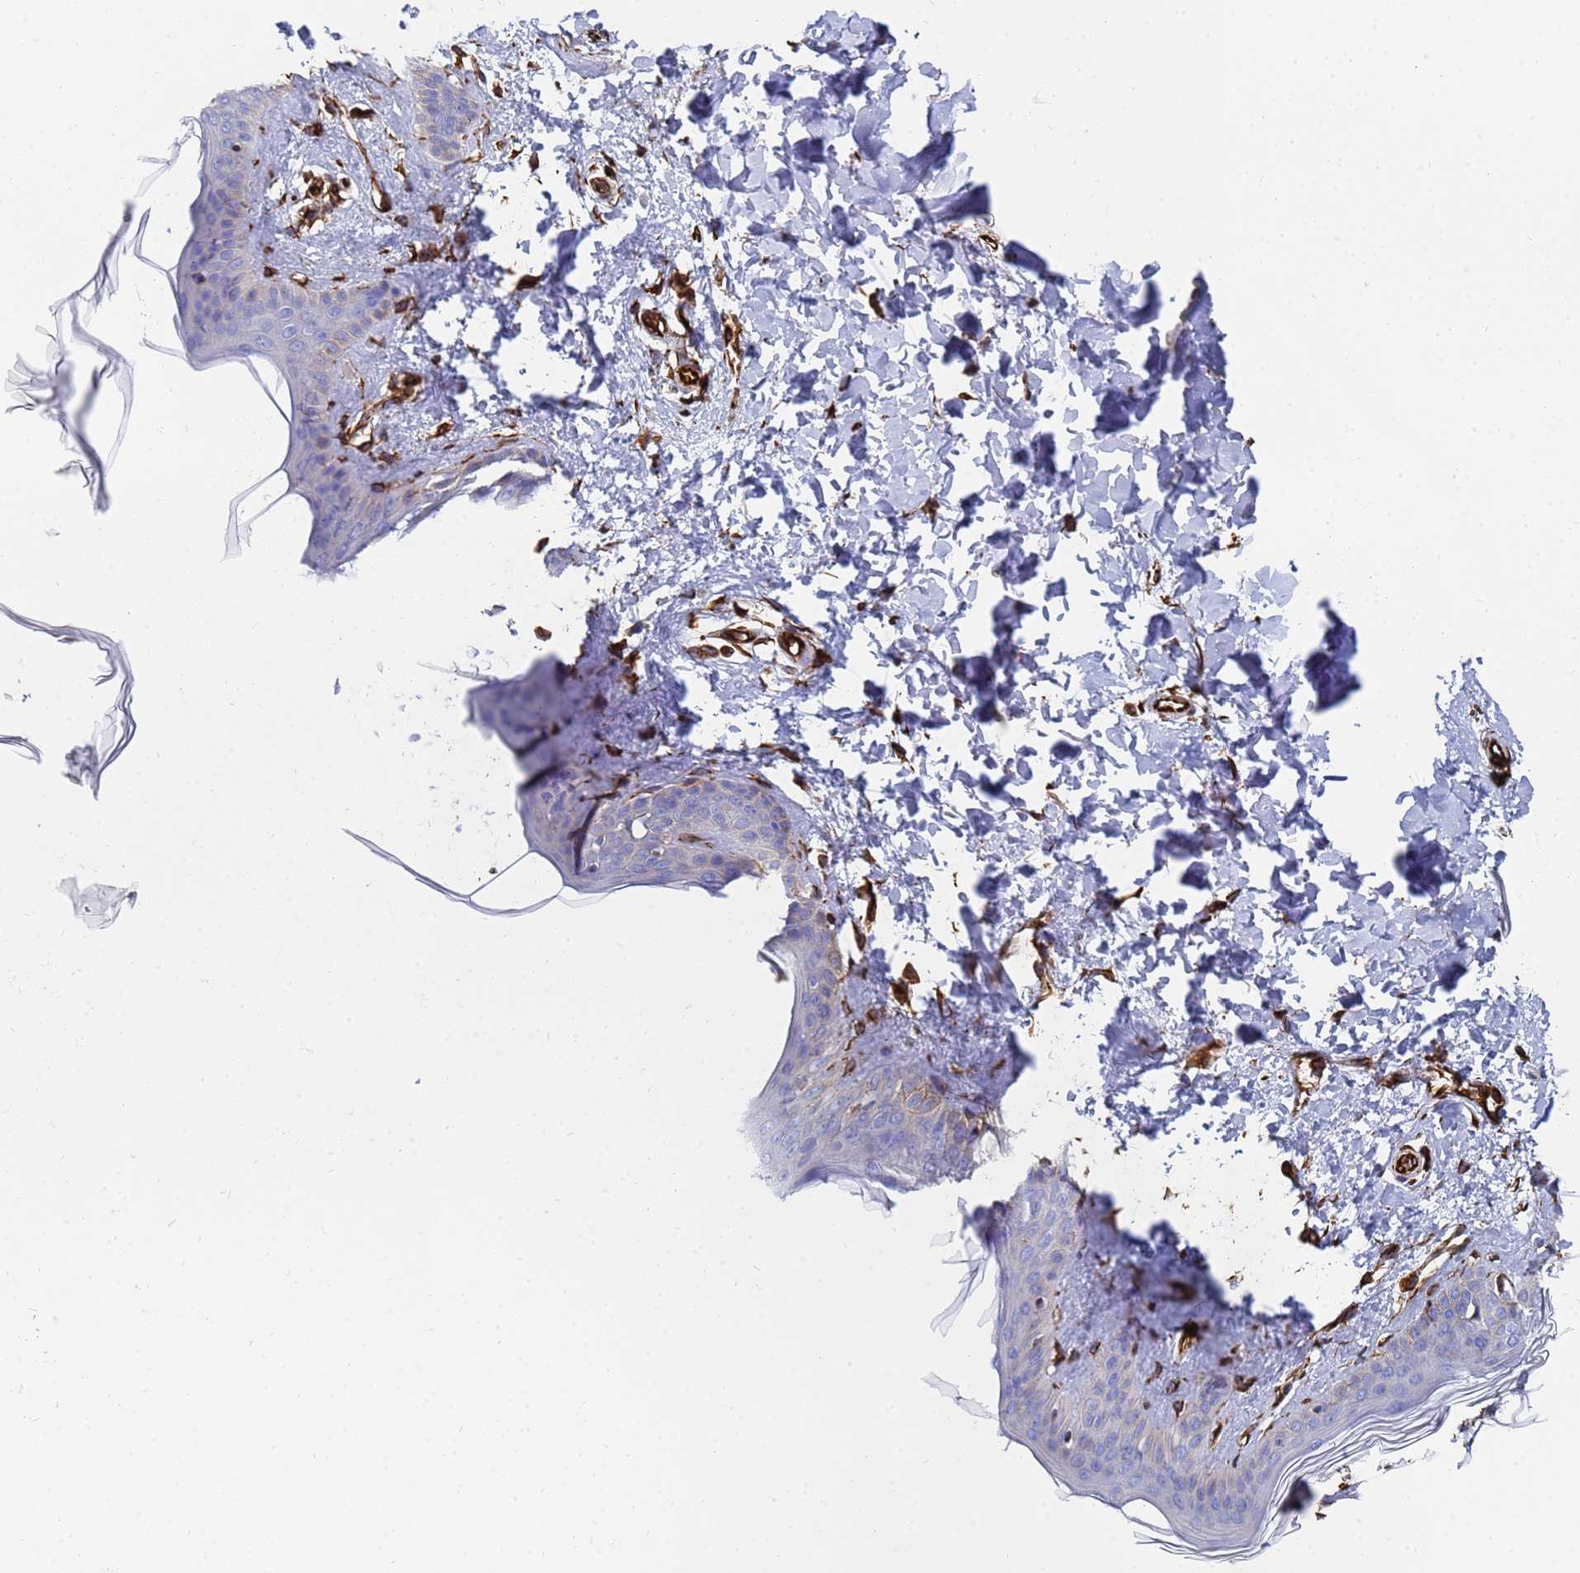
{"staining": {"intensity": "moderate", "quantity": ">75%", "location": "cytoplasmic/membranous"}, "tissue": "skin", "cell_type": "Fibroblasts", "image_type": "normal", "snomed": [{"axis": "morphology", "description": "Normal tissue, NOS"}, {"axis": "topography", "description": "Skin"}], "caption": "IHC (DAB) staining of benign skin reveals moderate cytoplasmic/membranous protein expression in approximately >75% of fibroblasts. (brown staining indicates protein expression, while blue staining denotes nuclei).", "gene": "SYT13", "patient": {"sex": "female", "age": 17}}